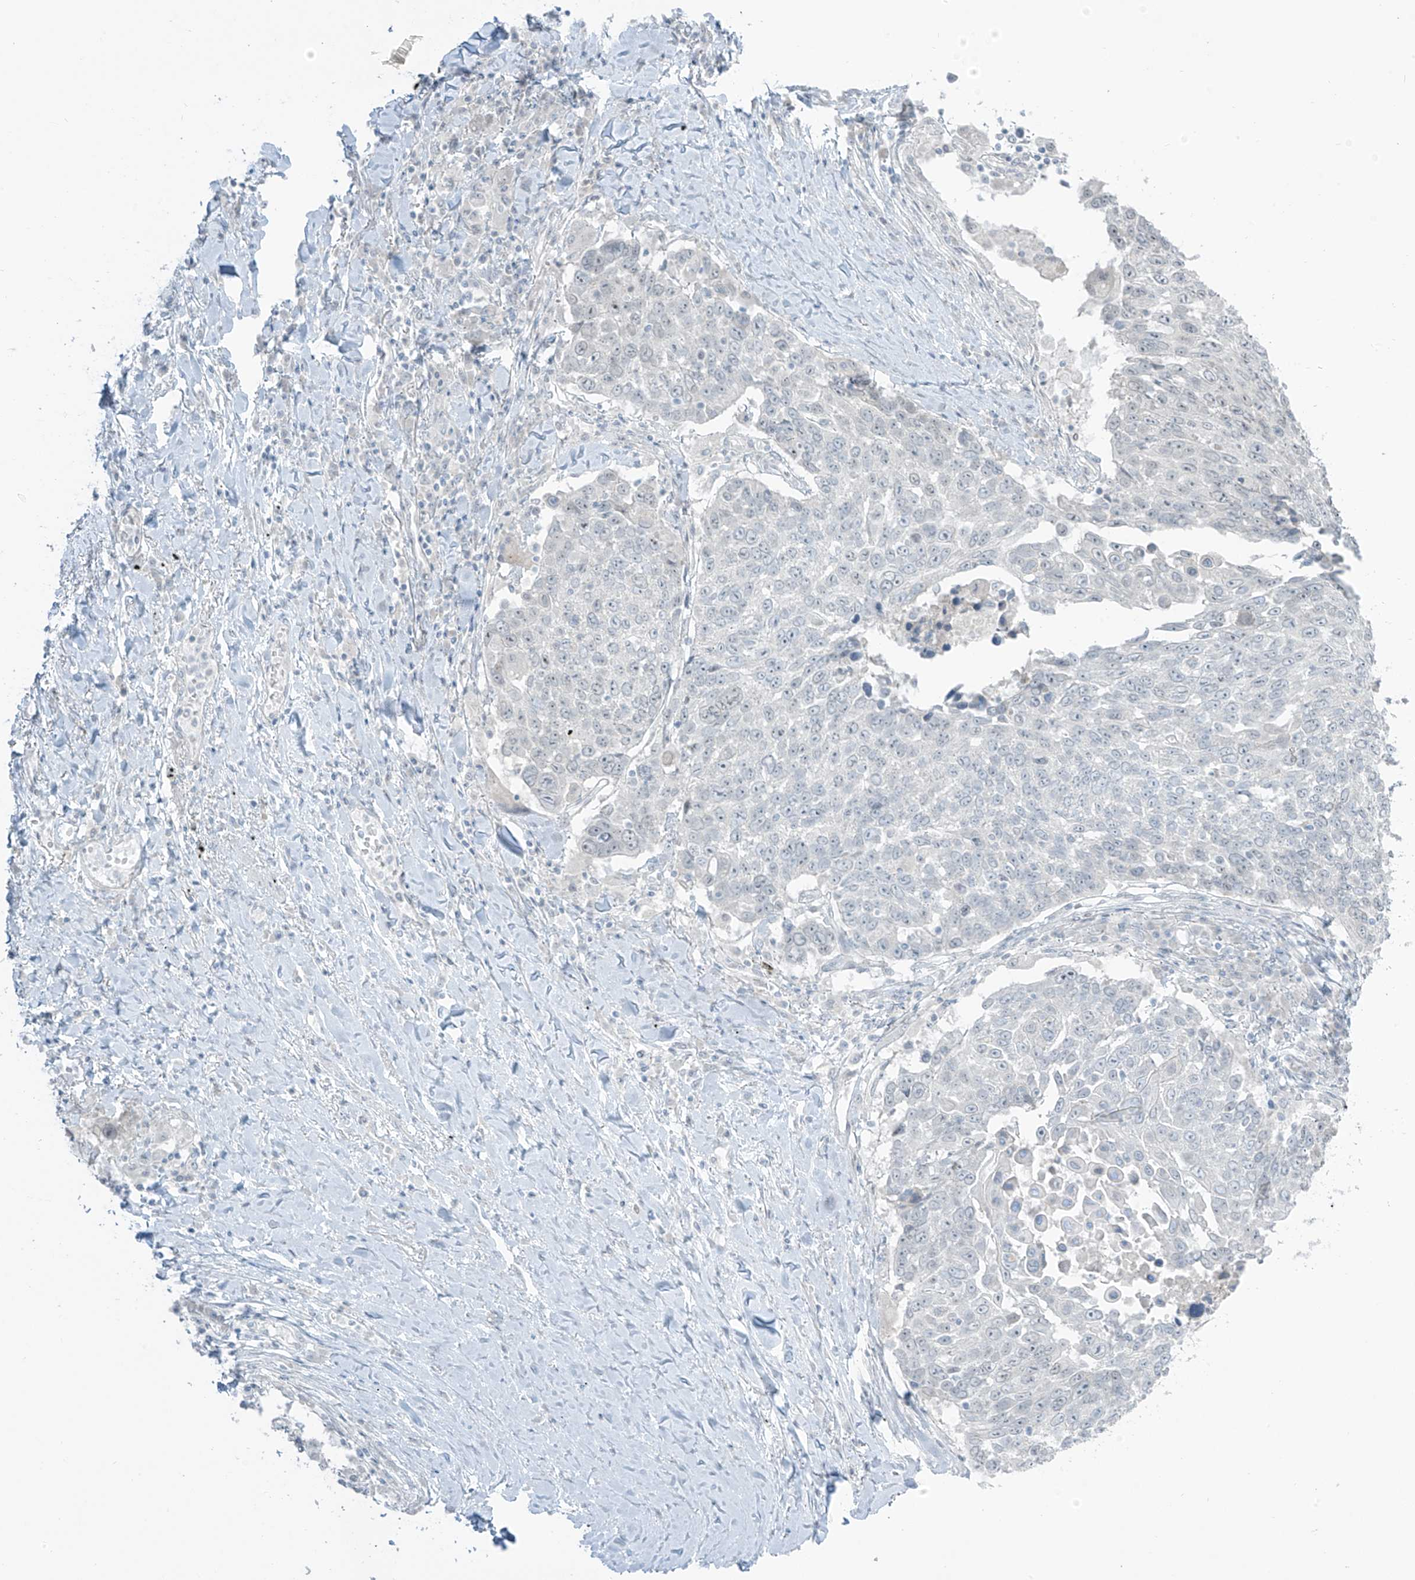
{"staining": {"intensity": "negative", "quantity": "none", "location": "none"}, "tissue": "lung cancer", "cell_type": "Tumor cells", "image_type": "cancer", "snomed": [{"axis": "morphology", "description": "Squamous cell carcinoma, NOS"}, {"axis": "topography", "description": "Lung"}], "caption": "This is a image of IHC staining of lung cancer, which shows no positivity in tumor cells.", "gene": "PRDM6", "patient": {"sex": "male", "age": 66}}